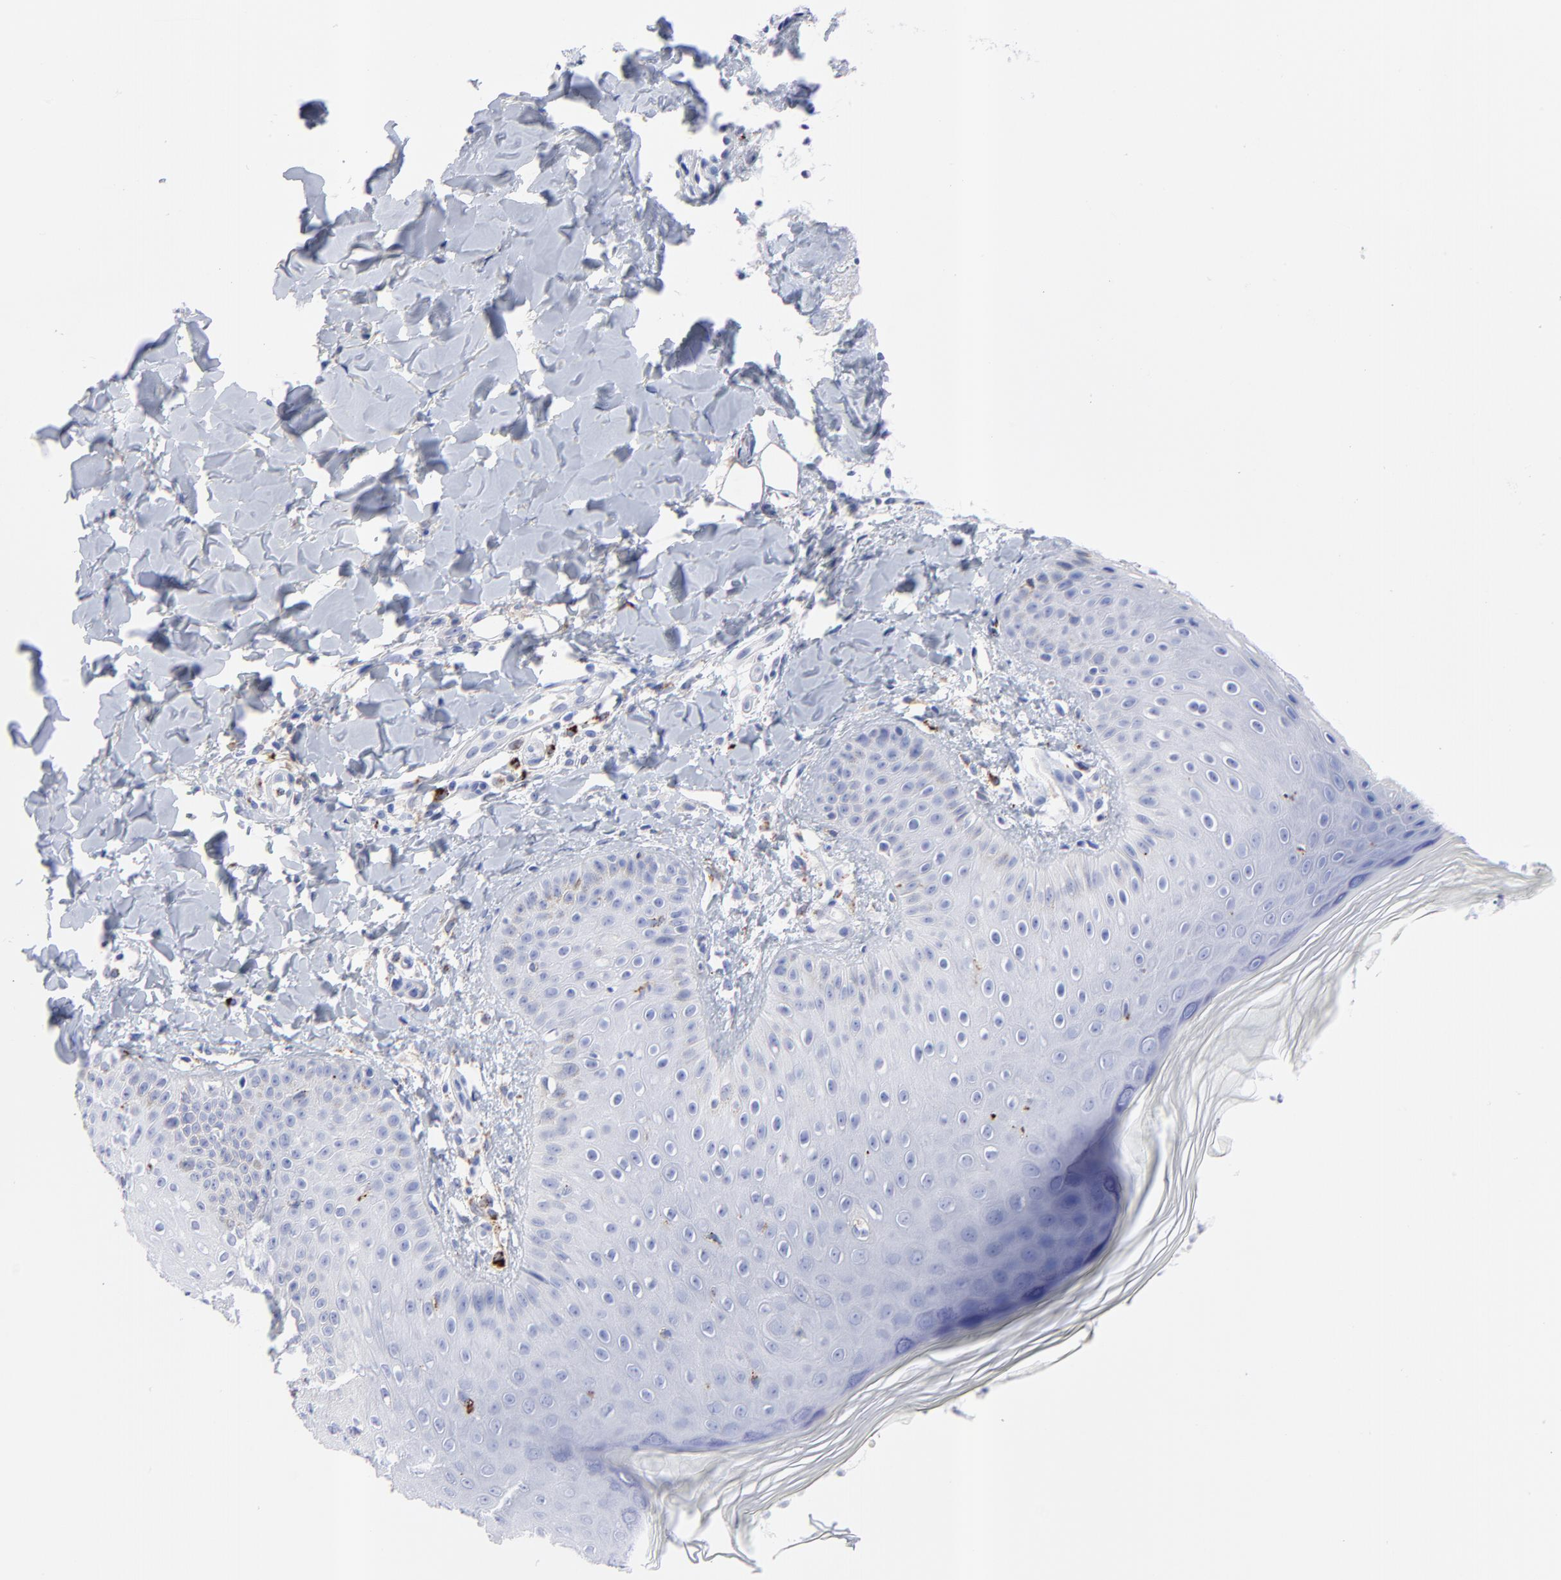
{"staining": {"intensity": "negative", "quantity": "none", "location": "none"}, "tissue": "skin", "cell_type": "Epidermal cells", "image_type": "normal", "snomed": [{"axis": "morphology", "description": "Normal tissue, NOS"}, {"axis": "morphology", "description": "Inflammation, NOS"}, {"axis": "topography", "description": "Soft tissue"}, {"axis": "topography", "description": "Anal"}], "caption": "The histopathology image demonstrates no significant positivity in epidermal cells of skin. The staining was performed using DAB to visualize the protein expression in brown, while the nuclei were stained in blue with hematoxylin (Magnification: 20x).", "gene": "CPVL", "patient": {"sex": "female", "age": 15}}